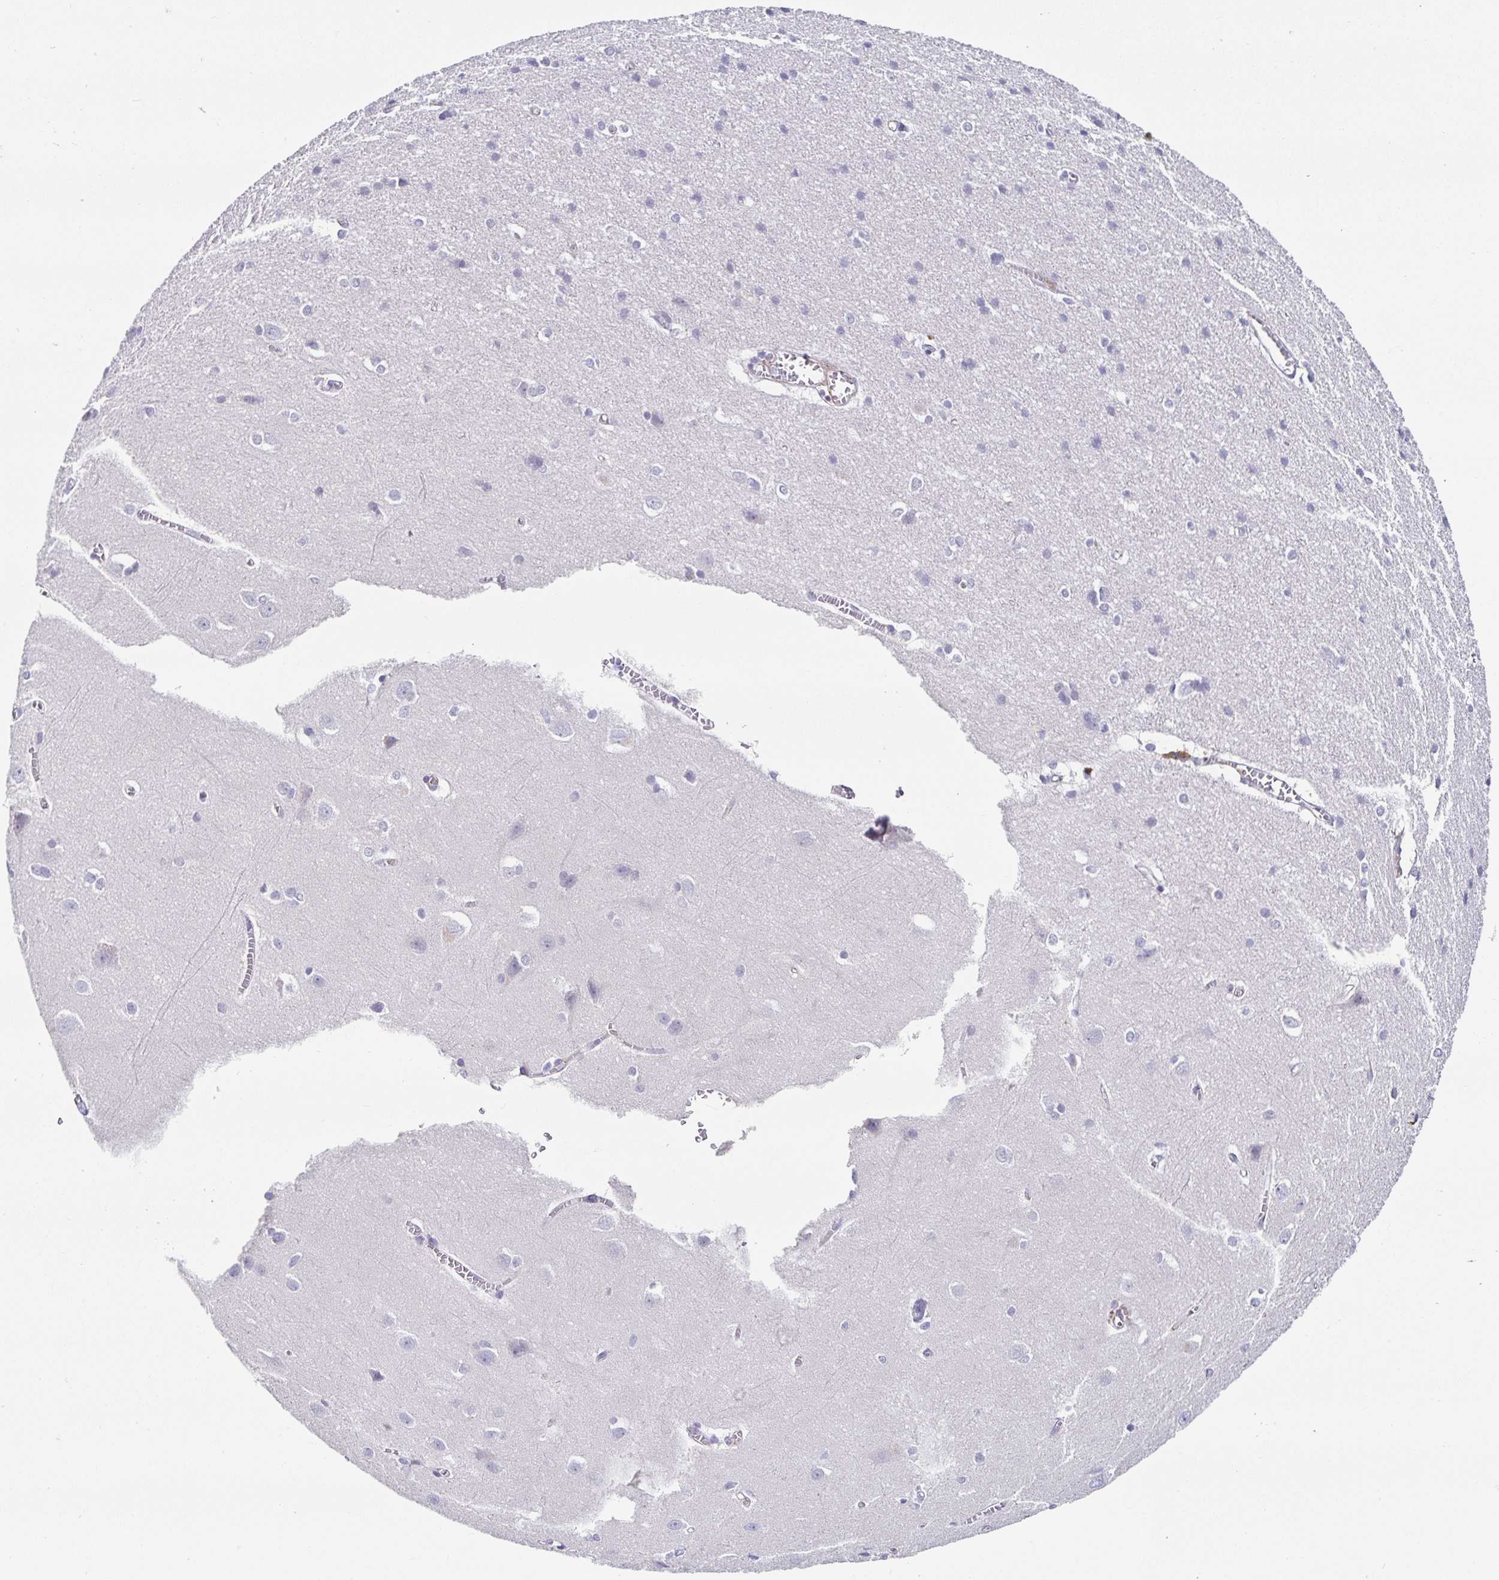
{"staining": {"intensity": "negative", "quantity": "none", "location": "none"}, "tissue": "cerebral cortex", "cell_type": "Endothelial cells", "image_type": "normal", "snomed": [{"axis": "morphology", "description": "Normal tissue, NOS"}, {"axis": "topography", "description": "Cerebral cortex"}], "caption": "There is no significant expression in endothelial cells of cerebral cortex. (Immunohistochemistry, brightfield microscopy, high magnification).", "gene": "PIWIL3", "patient": {"sex": "male", "age": 37}}